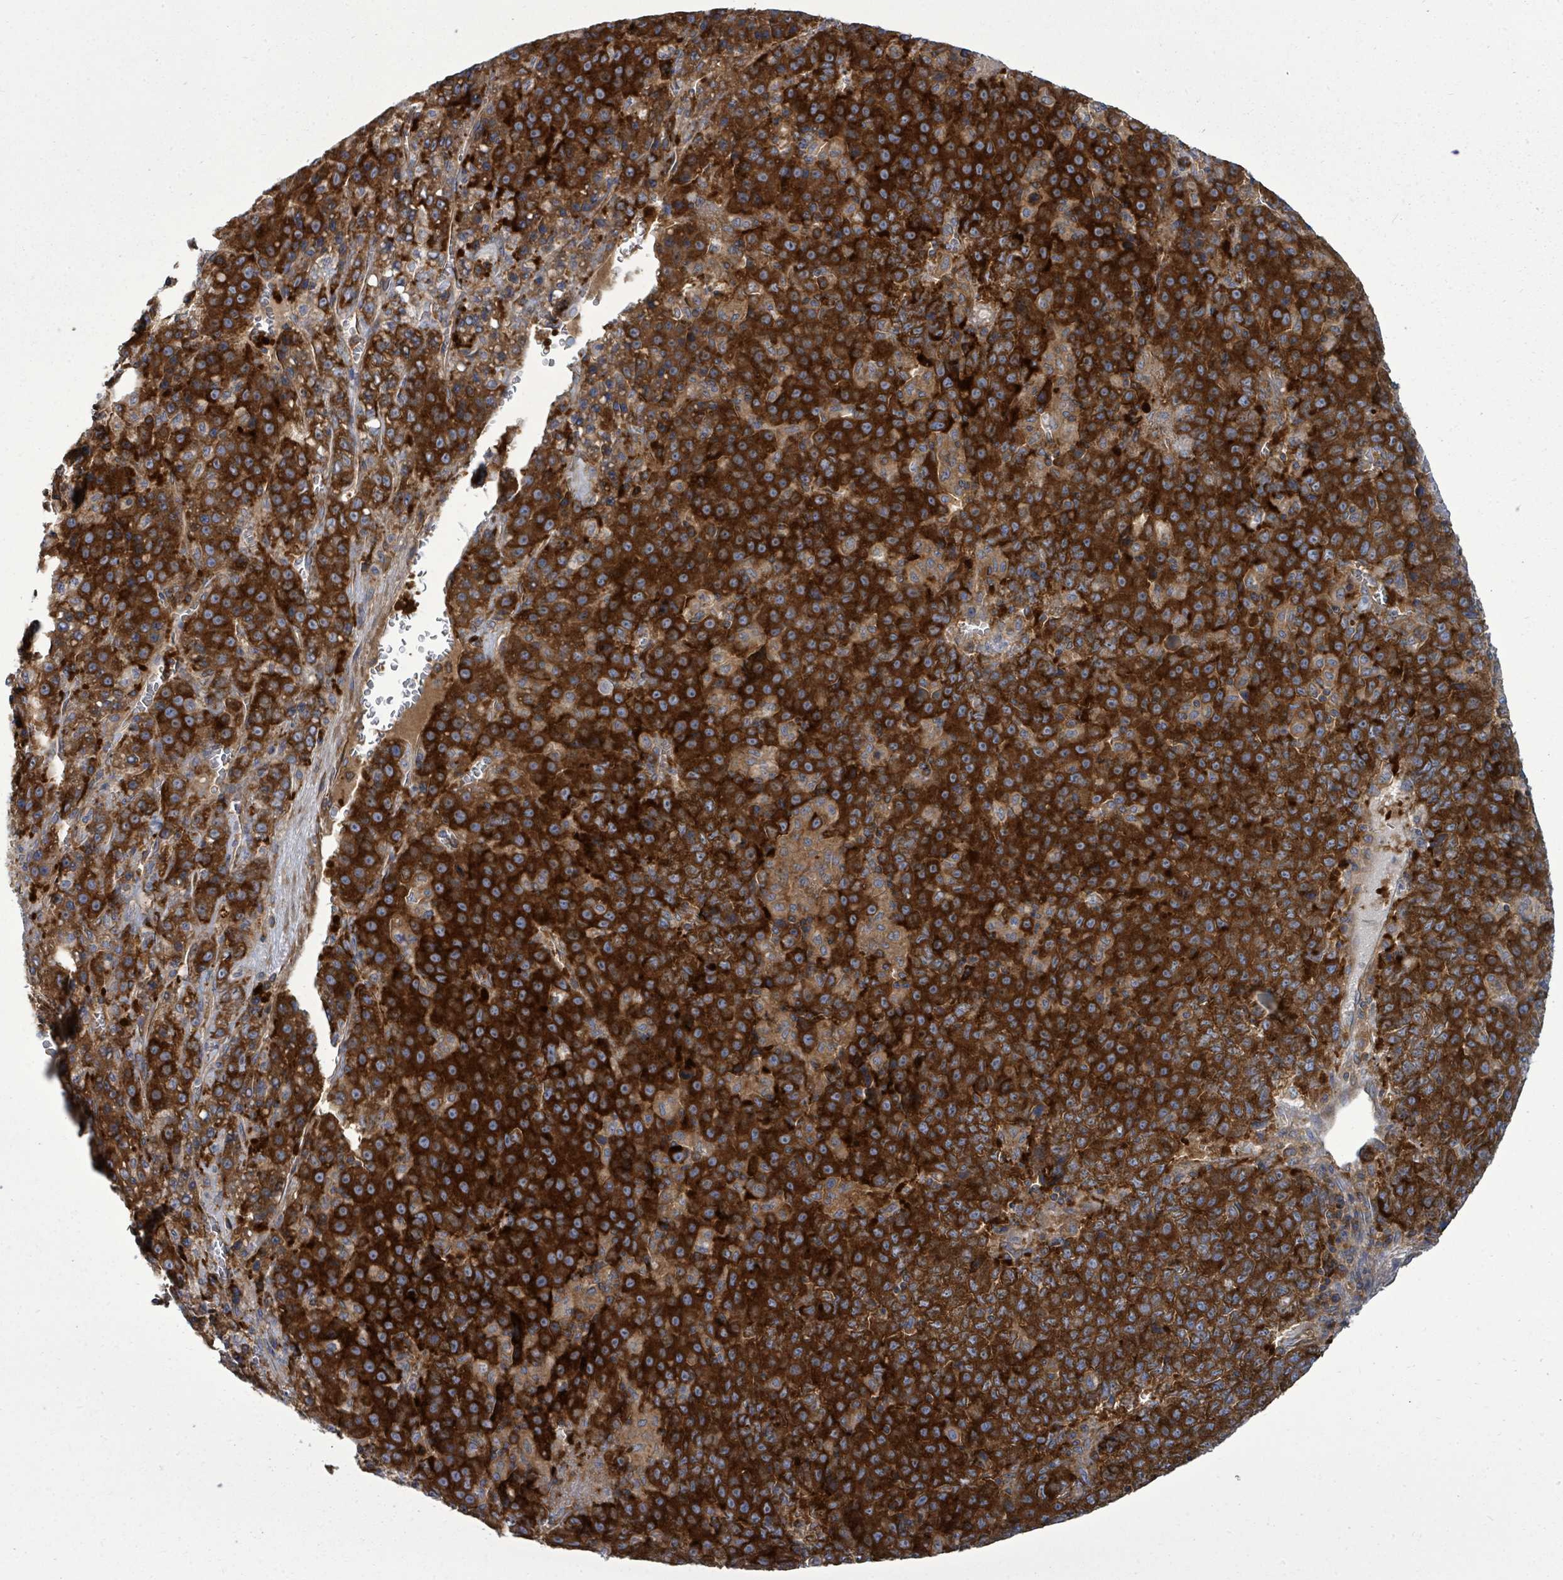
{"staining": {"intensity": "strong", "quantity": ">75%", "location": "cytoplasmic/membranous"}, "tissue": "liver cancer", "cell_type": "Tumor cells", "image_type": "cancer", "snomed": [{"axis": "morphology", "description": "Carcinoma, Hepatocellular, NOS"}, {"axis": "topography", "description": "Liver"}], "caption": "Liver cancer (hepatocellular carcinoma) stained with a protein marker shows strong staining in tumor cells.", "gene": "EIF3C", "patient": {"sex": "female", "age": 53}}